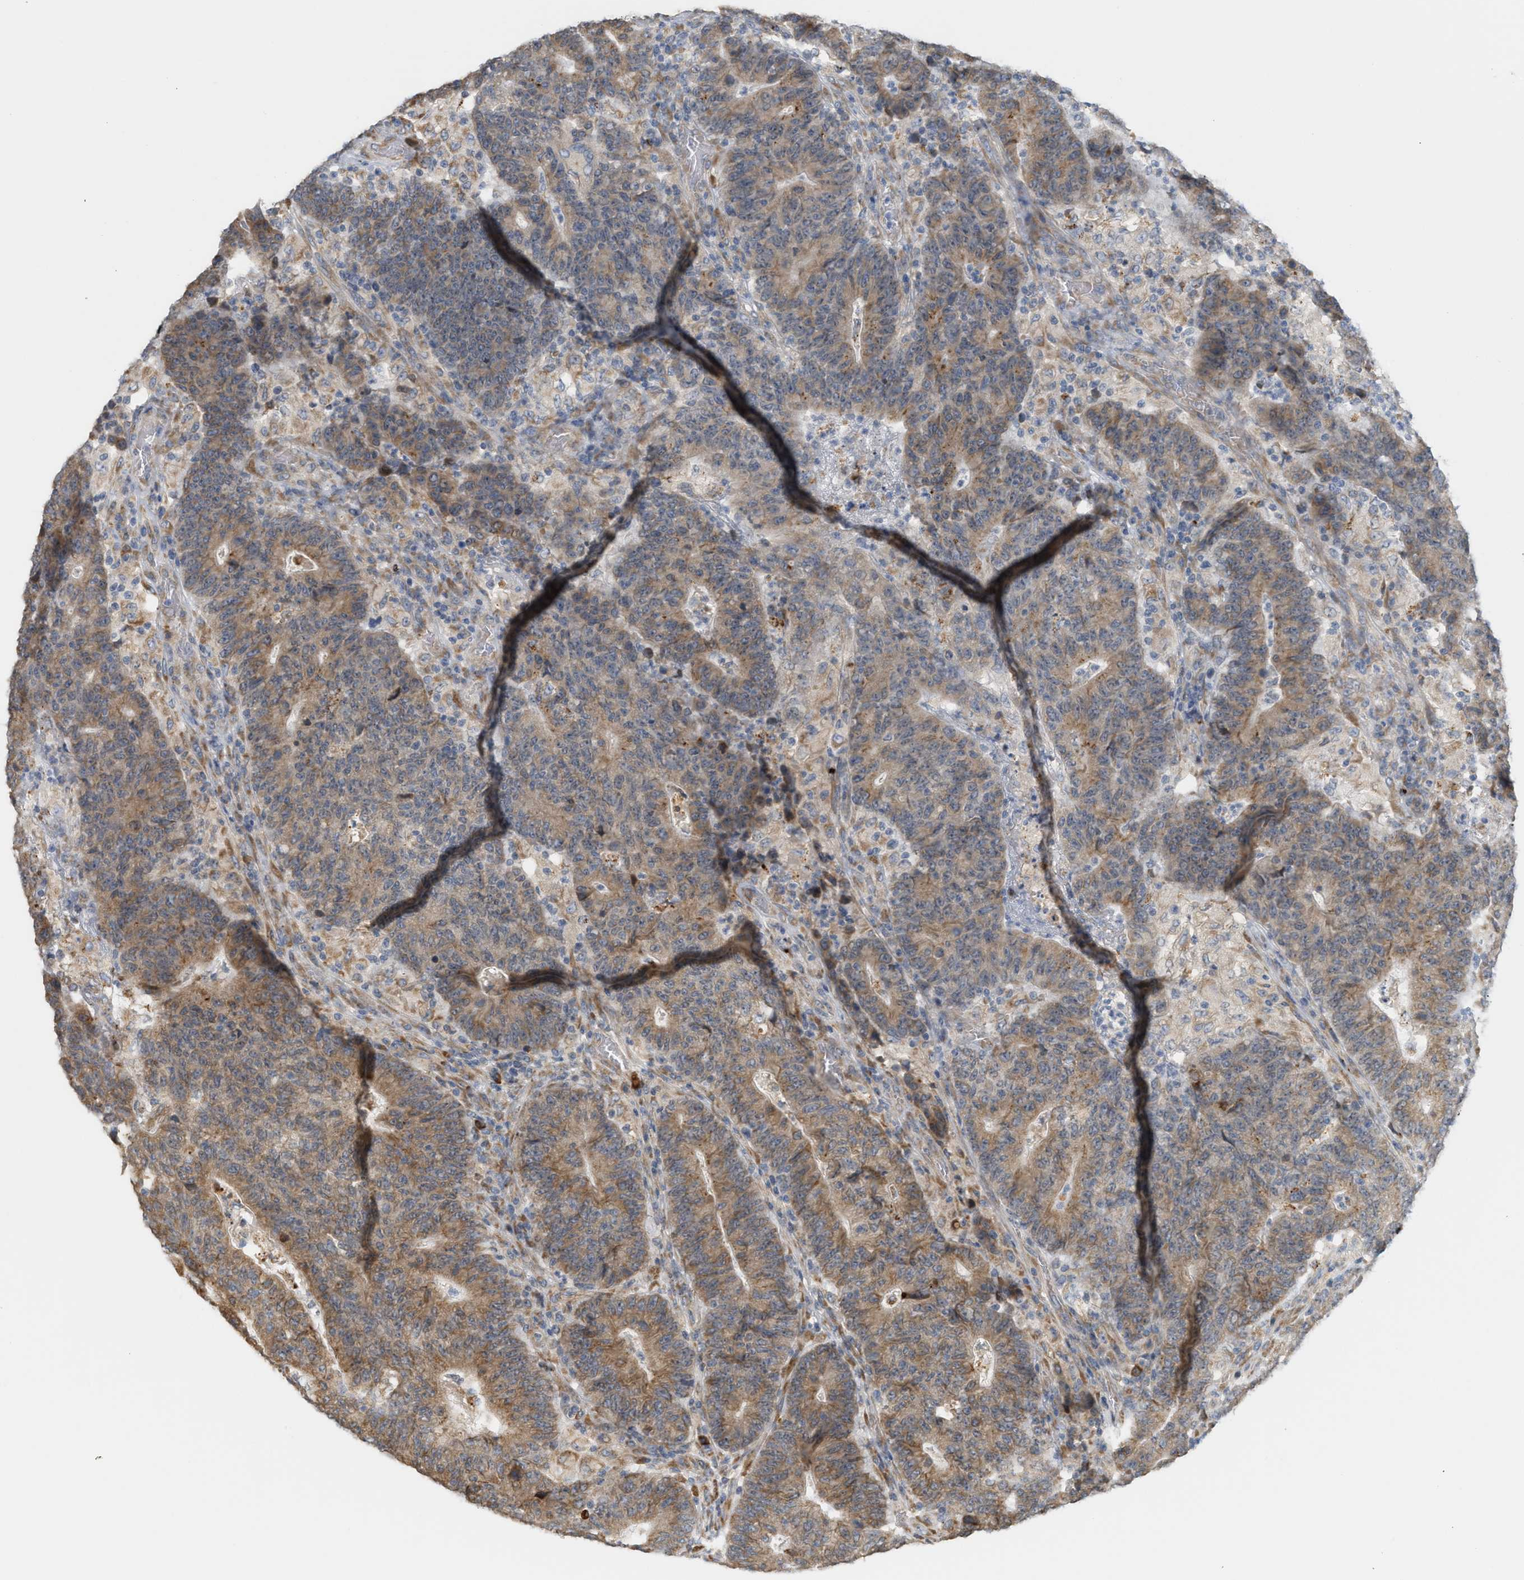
{"staining": {"intensity": "moderate", "quantity": ">75%", "location": "cytoplasmic/membranous"}, "tissue": "colorectal cancer", "cell_type": "Tumor cells", "image_type": "cancer", "snomed": [{"axis": "morphology", "description": "Normal tissue, NOS"}, {"axis": "morphology", "description": "Adenocarcinoma, NOS"}, {"axis": "topography", "description": "Colon"}], "caption": "Immunohistochemical staining of human adenocarcinoma (colorectal) reveals moderate cytoplasmic/membranous protein positivity in about >75% of tumor cells.", "gene": "SVOP", "patient": {"sex": "female", "age": 75}}